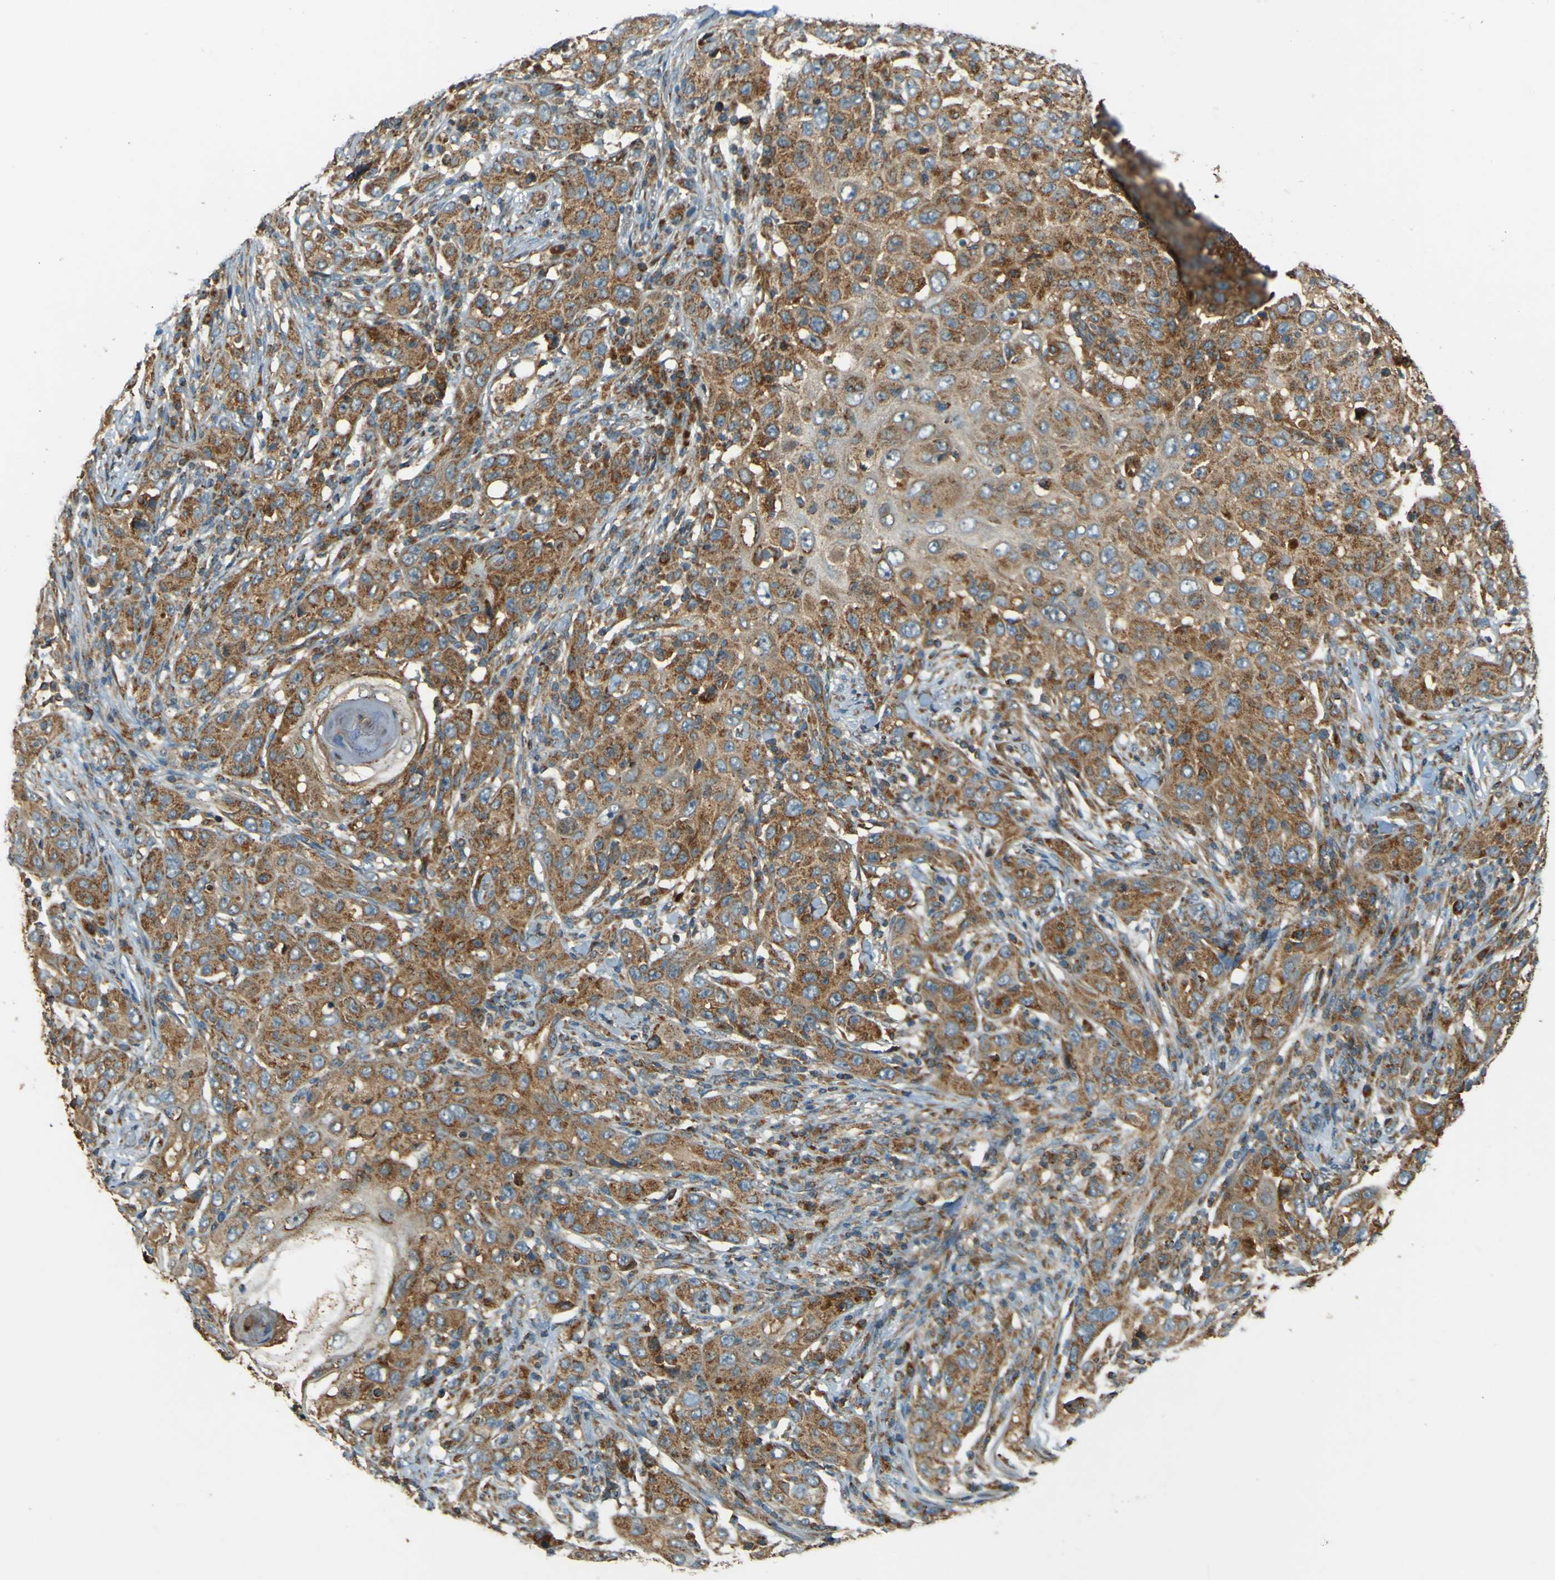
{"staining": {"intensity": "strong", "quantity": ">75%", "location": "cytoplasmic/membranous"}, "tissue": "skin cancer", "cell_type": "Tumor cells", "image_type": "cancer", "snomed": [{"axis": "morphology", "description": "Squamous cell carcinoma, NOS"}, {"axis": "topography", "description": "Skin"}], "caption": "Protein staining of skin cancer (squamous cell carcinoma) tissue exhibits strong cytoplasmic/membranous staining in approximately >75% of tumor cells.", "gene": "DNAJC5", "patient": {"sex": "female", "age": 88}}